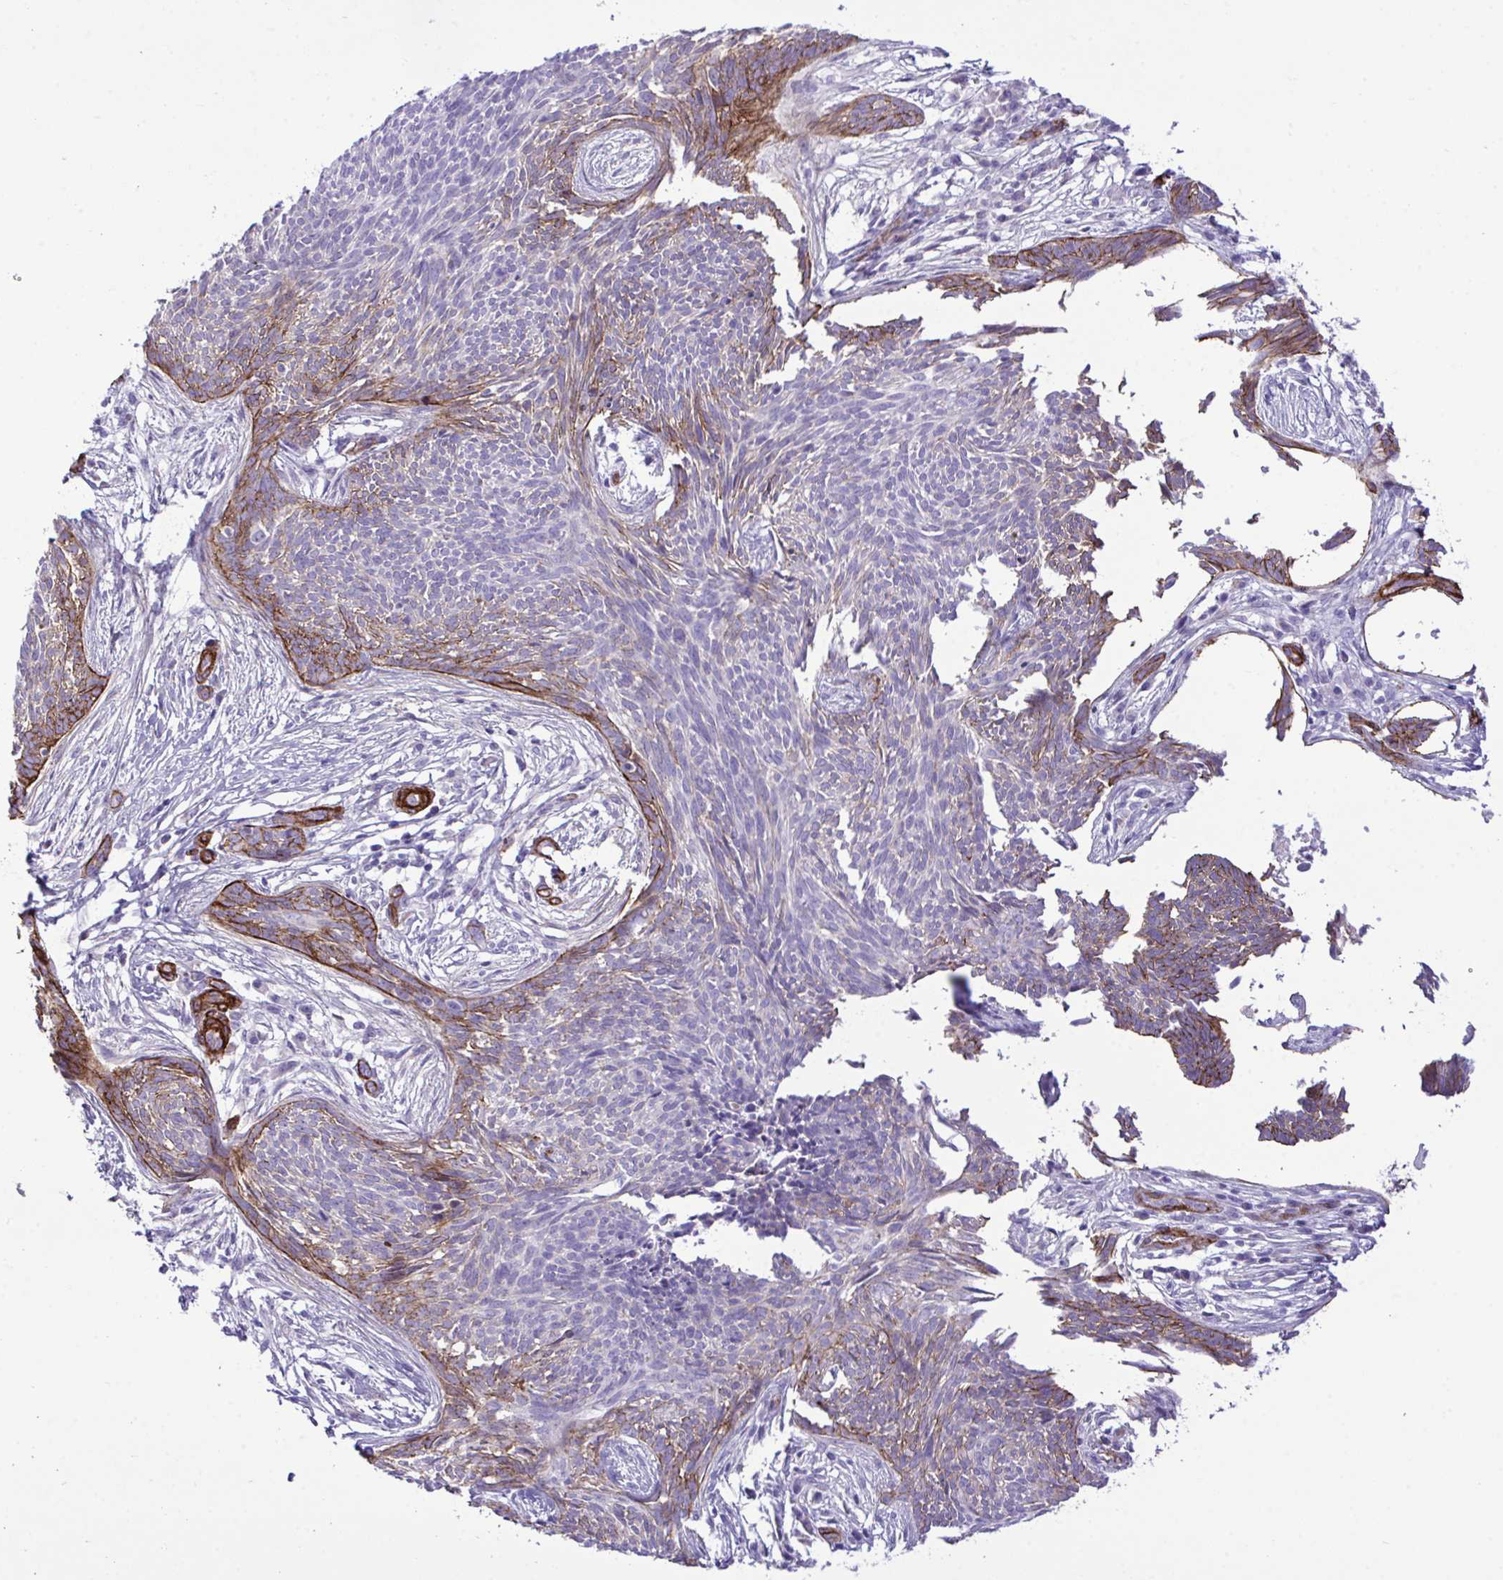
{"staining": {"intensity": "strong", "quantity": "25%-75%", "location": "cytoplasmic/membranous"}, "tissue": "skin cancer", "cell_type": "Tumor cells", "image_type": "cancer", "snomed": [{"axis": "morphology", "description": "Basal cell carcinoma"}, {"axis": "topography", "description": "Skin"}, {"axis": "topography", "description": "Skin, foot"}], "caption": "Immunohistochemistry (IHC) image of neoplastic tissue: basal cell carcinoma (skin) stained using IHC displays high levels of strong protein expression localized specifically in the cytoplasmic/membranous of tumor cells, appearing as a cytoplasmic/membranous brown color.", "gene": "SYNPO2L", "patient": {"sex": "female", "age": 86}}